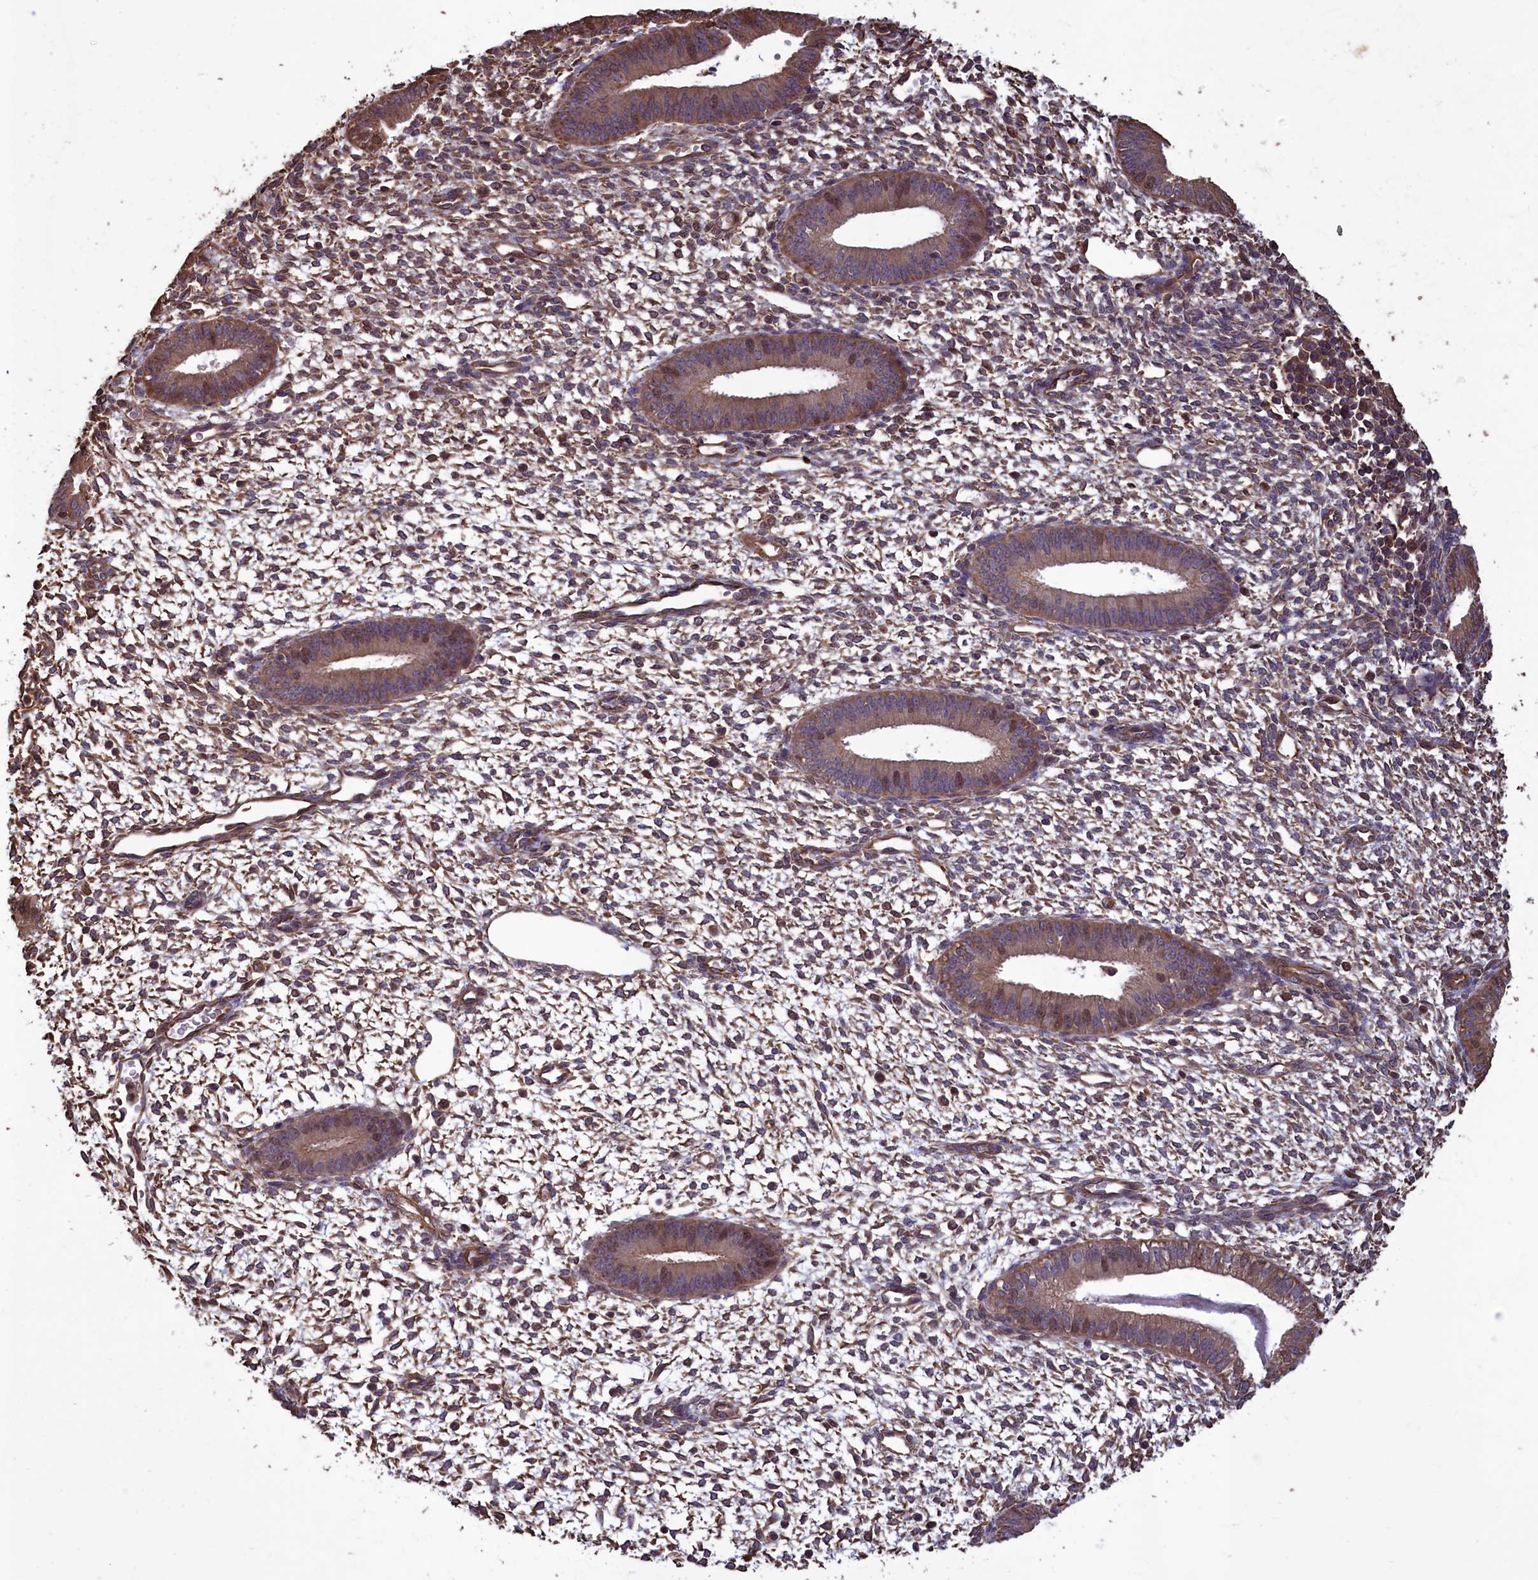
{"staining": {"intensity": "moderate", "quantity": "25%-75%", "location": "cytoplasmic/membranous"}, "tissue": "endometrium", "cell_type": "Cells in endometrial stroma", "image_type": "normal", "snomed": [{"axis": "morphology", "description": "Normal tissue, NOS"}, {"axis": "topography", "description": "Endometrium"}], "caption": "Endometrium stained with immunohistochemistry (IHC) demonstrates moderate cytoplasmic/membranous expression in about 25%-75% of cells in endometrial stroma. (DAB IHC, brown staining for protein, blue staining for nuclei).", "gene": "DAPK3", "patient": {"sex": "female", "age": 46}}